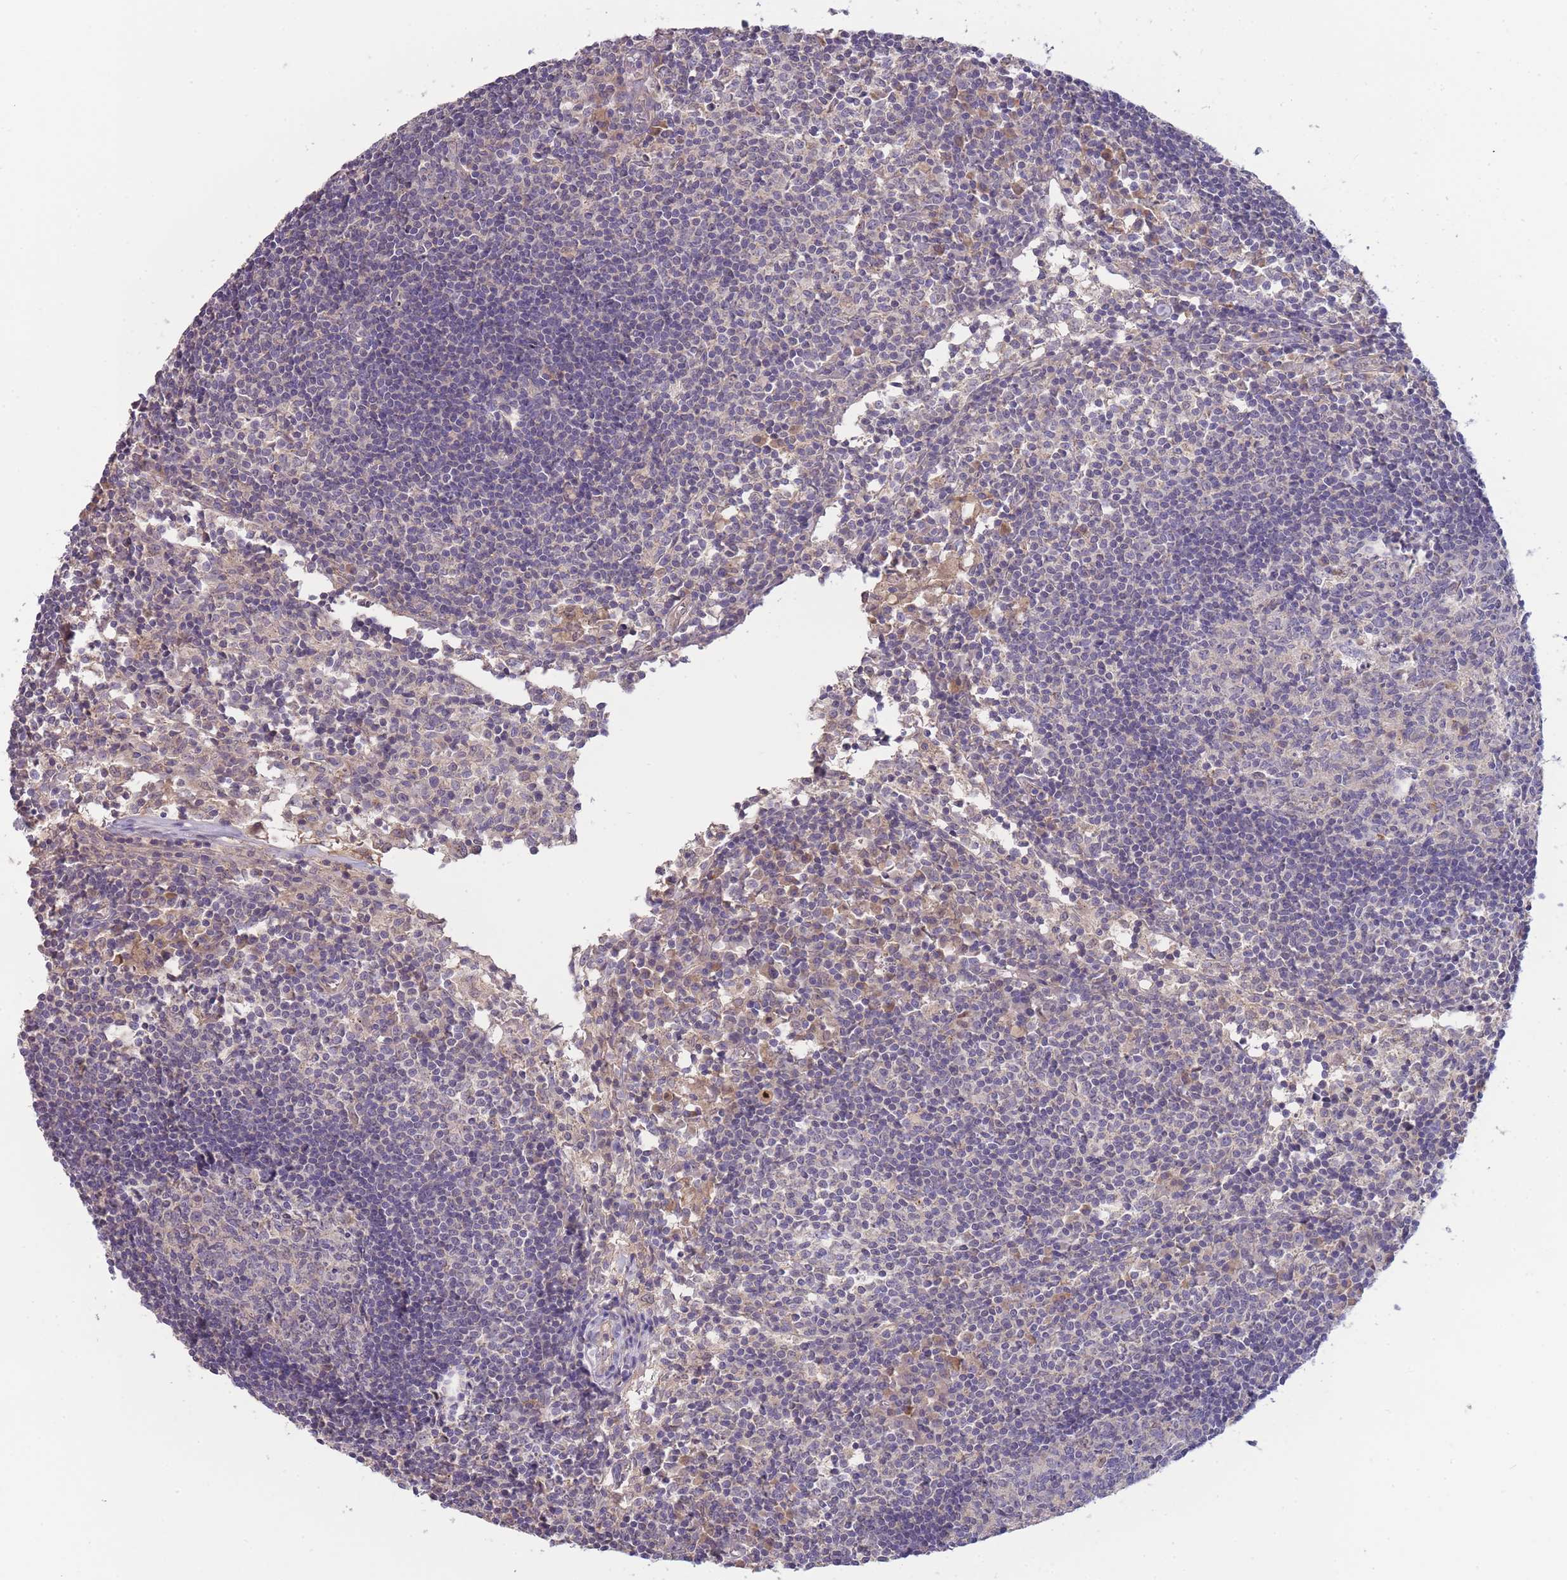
{"staining": {"intensity": "negative", "quantity": "none", "location": "none"}, "tissue": "lymph node", "cell_type": "Germinal center cells", "image_type": "normal", "snomed": [{"axis": "morphology", "description": "Normal tissue, NOS"}, {"axis": "topography", "description": "Lymph node"}], "caption": "IHC photomicrograph of unremarkable human lymph node stained for a protein (brown), which exhibits no staining in germinal center cells.", "gene": "NDUFAF5", "patient": {"sex": "female", "age": 55}}